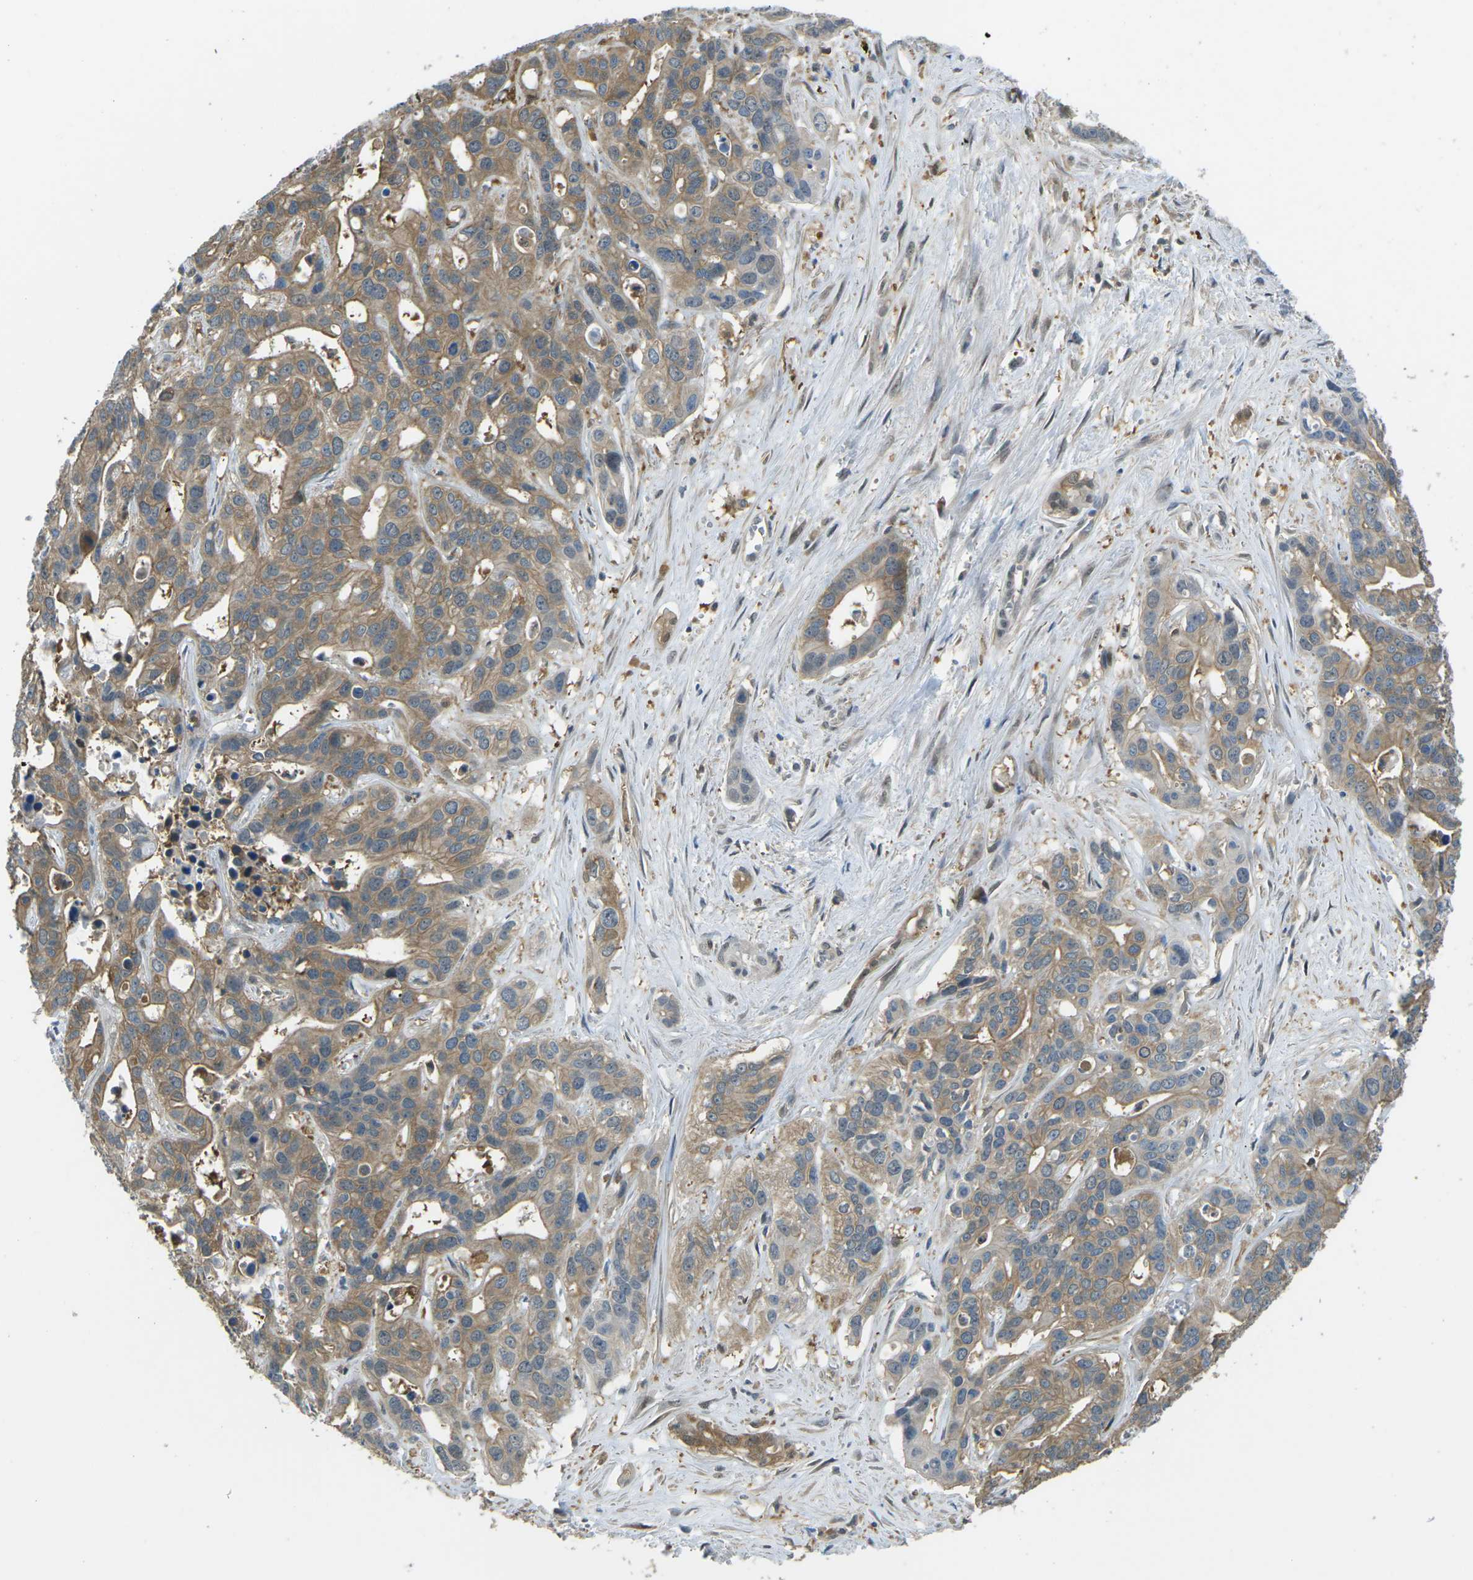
{"staining": {"intensity": "moderate", "quantity": ">75%", "location": "cytoplasmic/membranous"}, "tissue": "liver cancer", "cell_type": "Tumor cells", "image_type": "cancer", "snomed": [{"axis": "morphology", "description": "Cholangiocarcinoma"}, {"axis": "topography", "description": "Liver"}], "caption": "Human cholangiocarcinoma (liver) stained for a protein (brown) reveals moderate cytoplasmic/membranous positive positivity in about >75% of tumor cells.", "gene": "PIEZO2", "patient": {"sex": "female", "age": 65}}